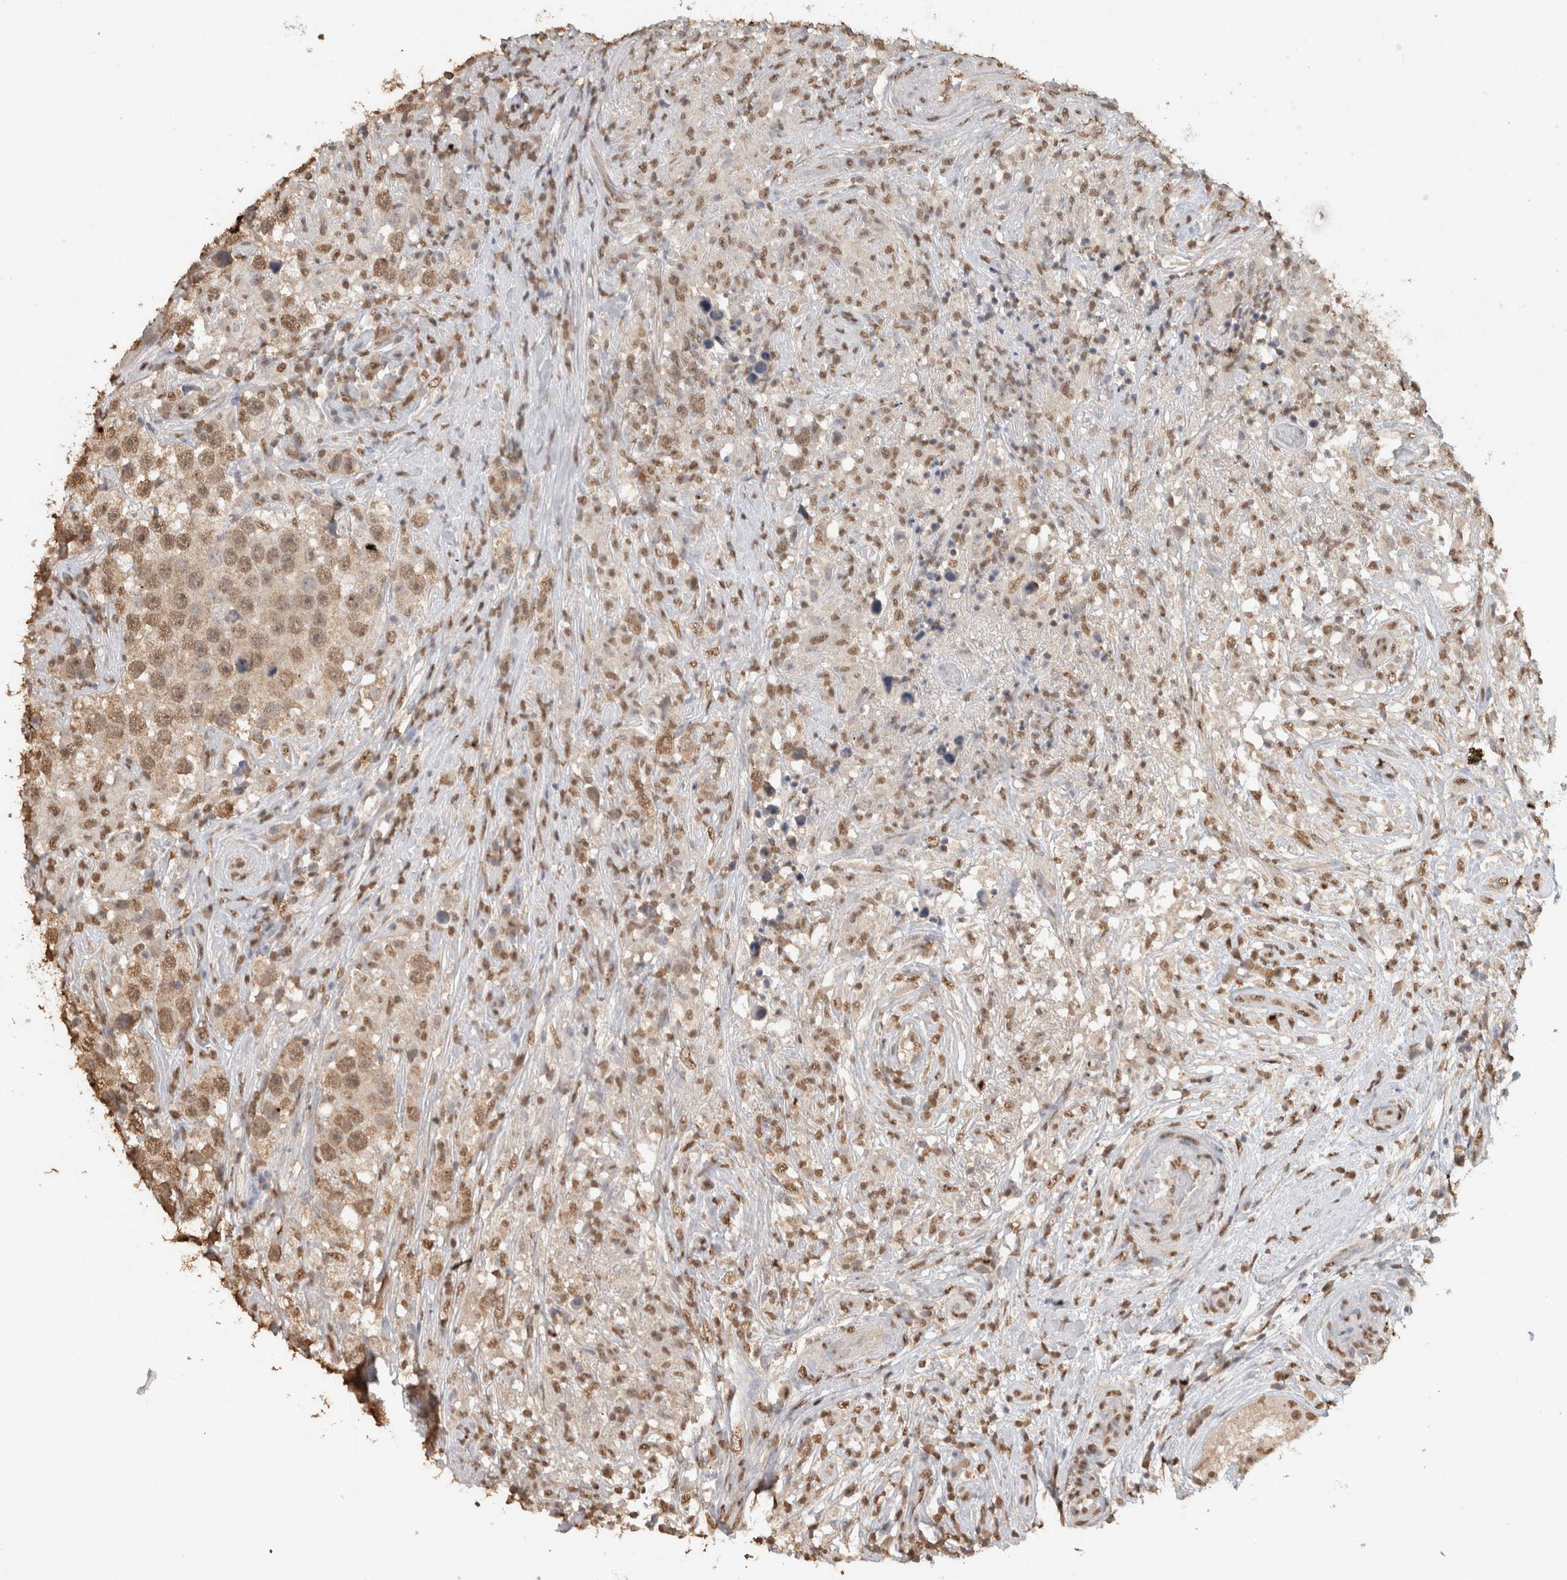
{"staining": {"intensity": "moderate", "quantity": ">75%", "location": "nuclear"}, "tissue": "testis cancer", "cell_type": "Tumor cells", "image_type": "cancer", "snomed": [{"axis": "morphology", "description": "Seminoma, NOS"}, {"axis": "topography", "description": "Testis"}], "caption": "Approximately >75% of tumor cells in human seminoma (testis) display moderate nuclear protein expression as visualized by brown immunohistochemical staining.", "gene": "HAND2", "patient": {"sex": "male", "age": 49}}